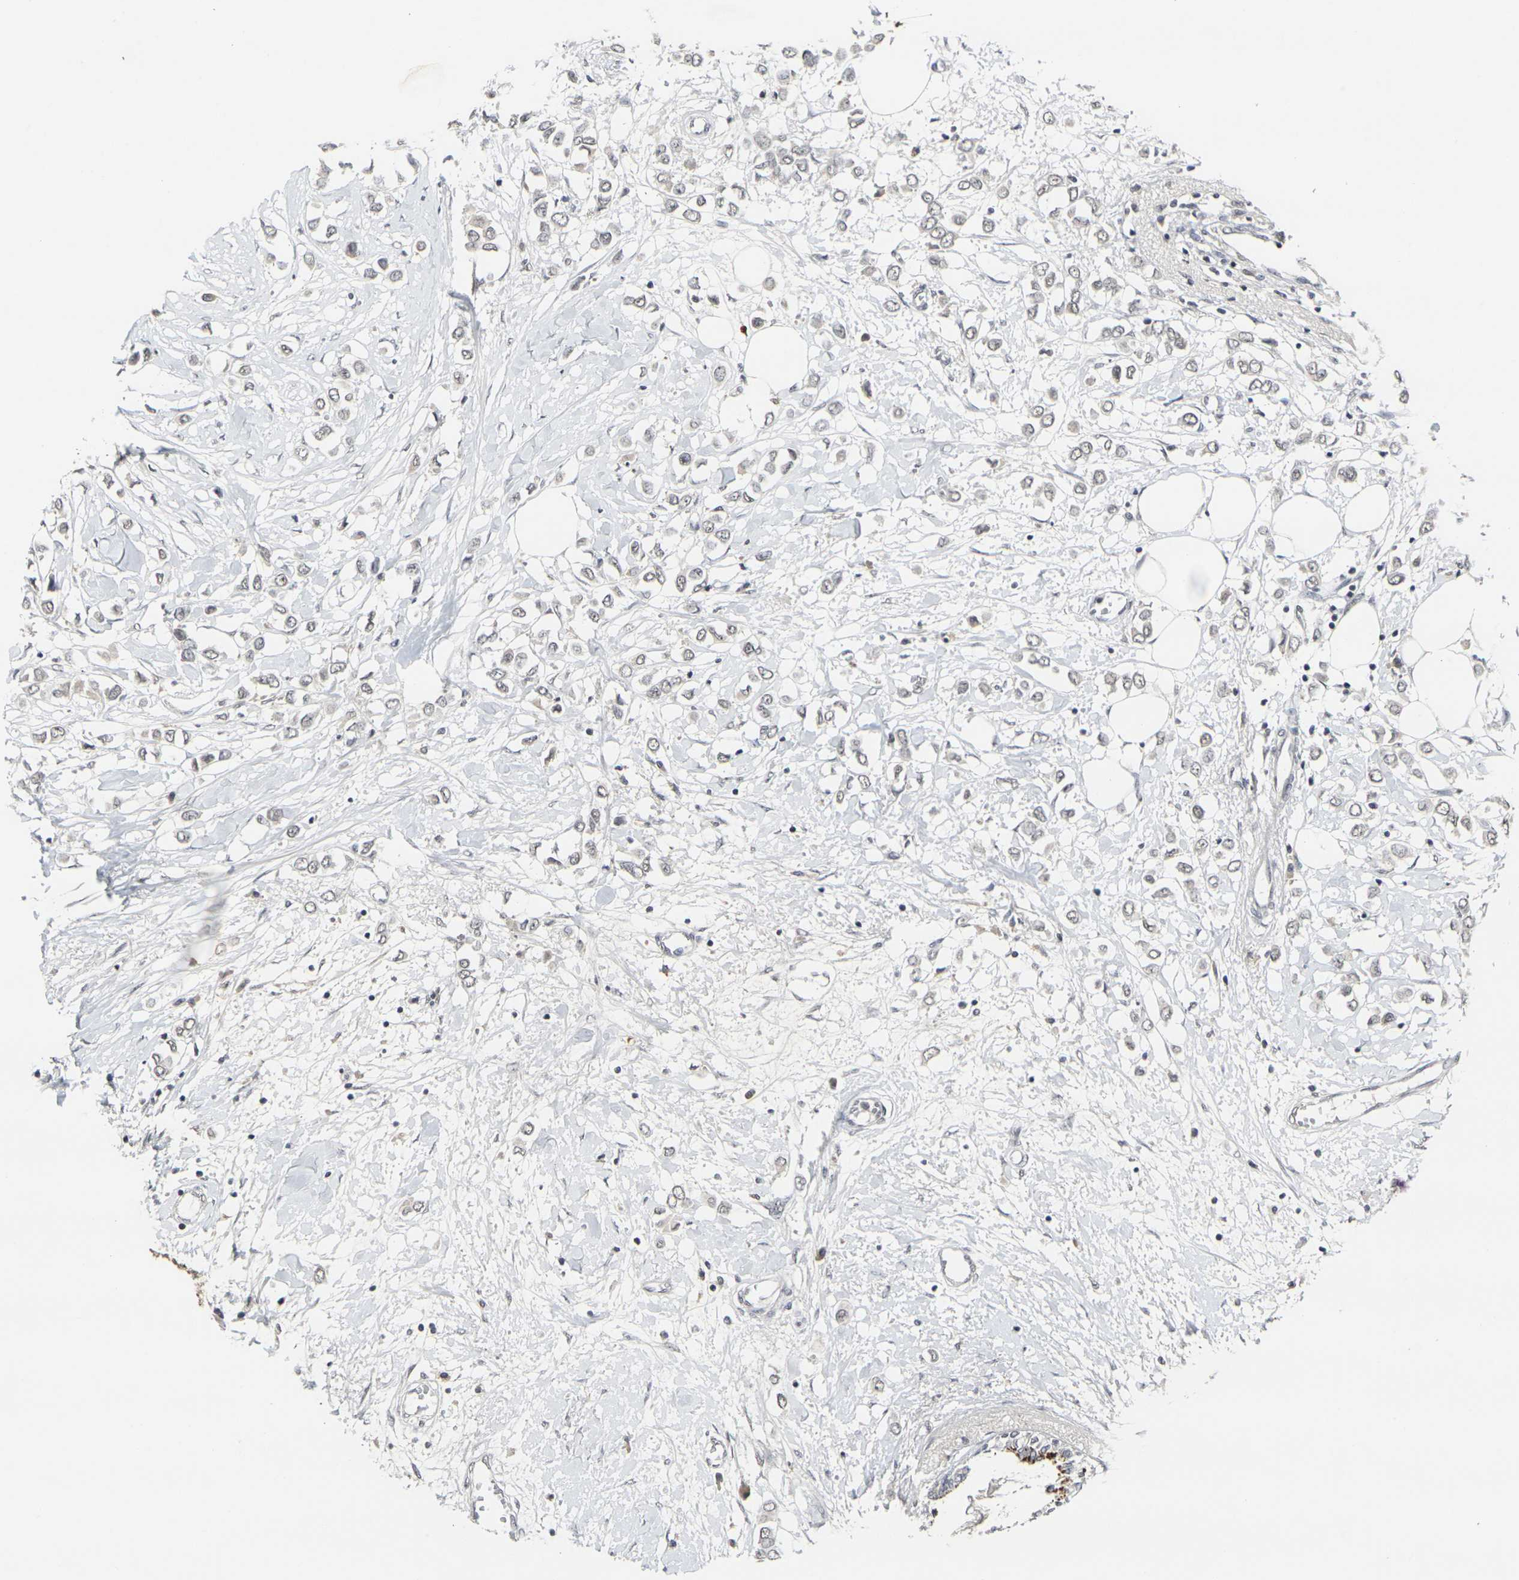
{"staining": {"intensity": "negative", "quantity": "none", "location": "none"}, "tissue": "breast cancer", "cell_type": "Tumor cells", "image_type": "cancer", "snomed": [{"axis": "morphology", "description": "Lobular carcinoma"}, {"axis": "topography", "description": "Breast"}], "caption": "A micrograph of breast lobular carcinoma stained for a protein reveals no brown staining in tumor cells.", "gene": "GPR19", "patient": {"sex": "female", "age": 51}}